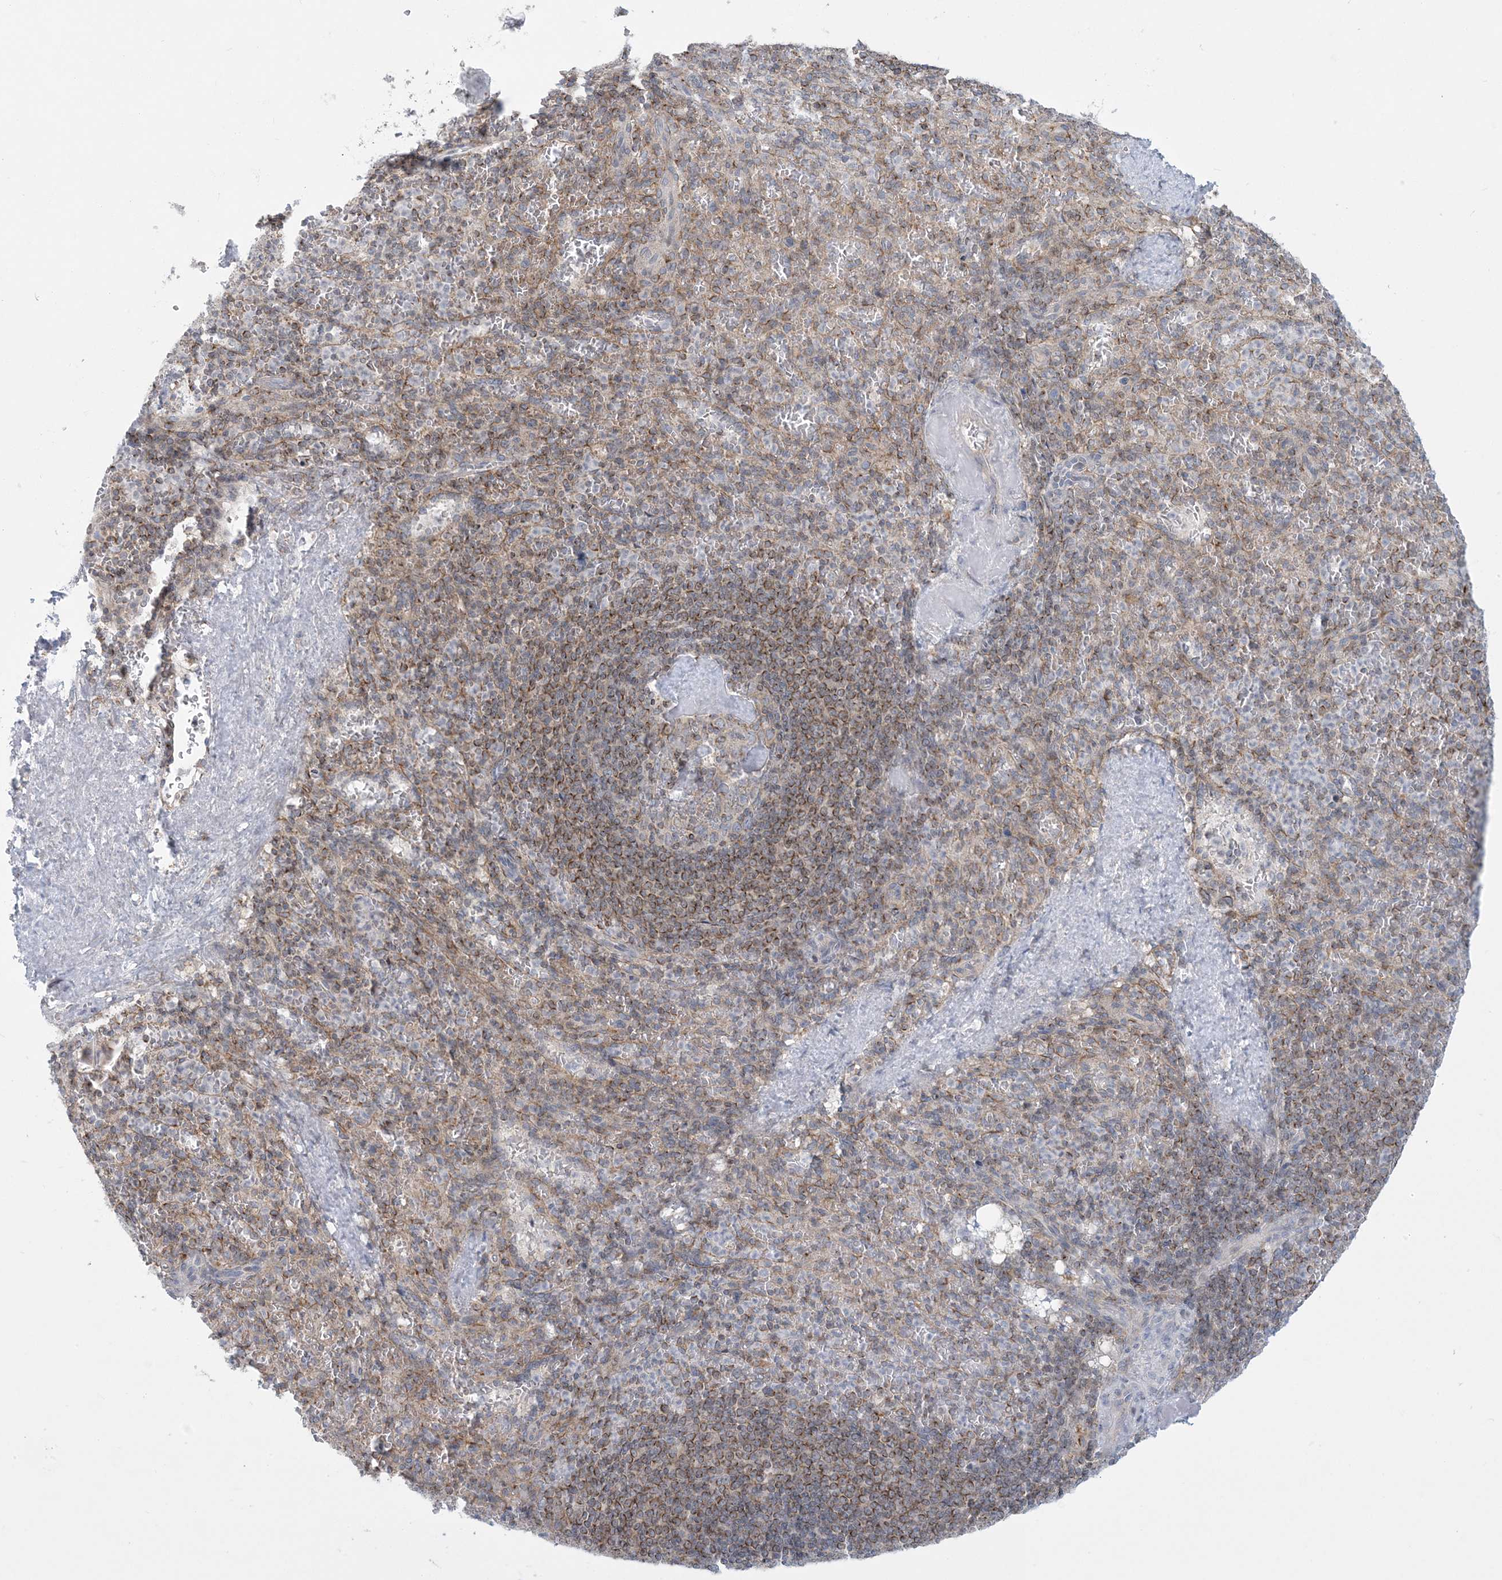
{"staining": {"intensity": "moderate", "quantity": "25%-75%", "location": "cytoplasmic/membranous"}, "tissue": "spleen", "cell_type": "Cells in red pulp", "image_type": "normal", "snomed": [{"axis": "morphology", "description": "Normal tissue, NOS"}, {"axis": "topography", "description": "Spleen"}], "caption": "The image demonstrates immunohistochemical staining of benign spleen. There is moderate cytoplasmic/membranous expression is seen in approximately 25%-75% of cells in red pulp. (DAB (3,3'-diaminobenzidine) = brown stain, brightfield microscopy at high magnification).", "gene": "SLAMF9", "patient": {"sex": "female", "age": 74}}